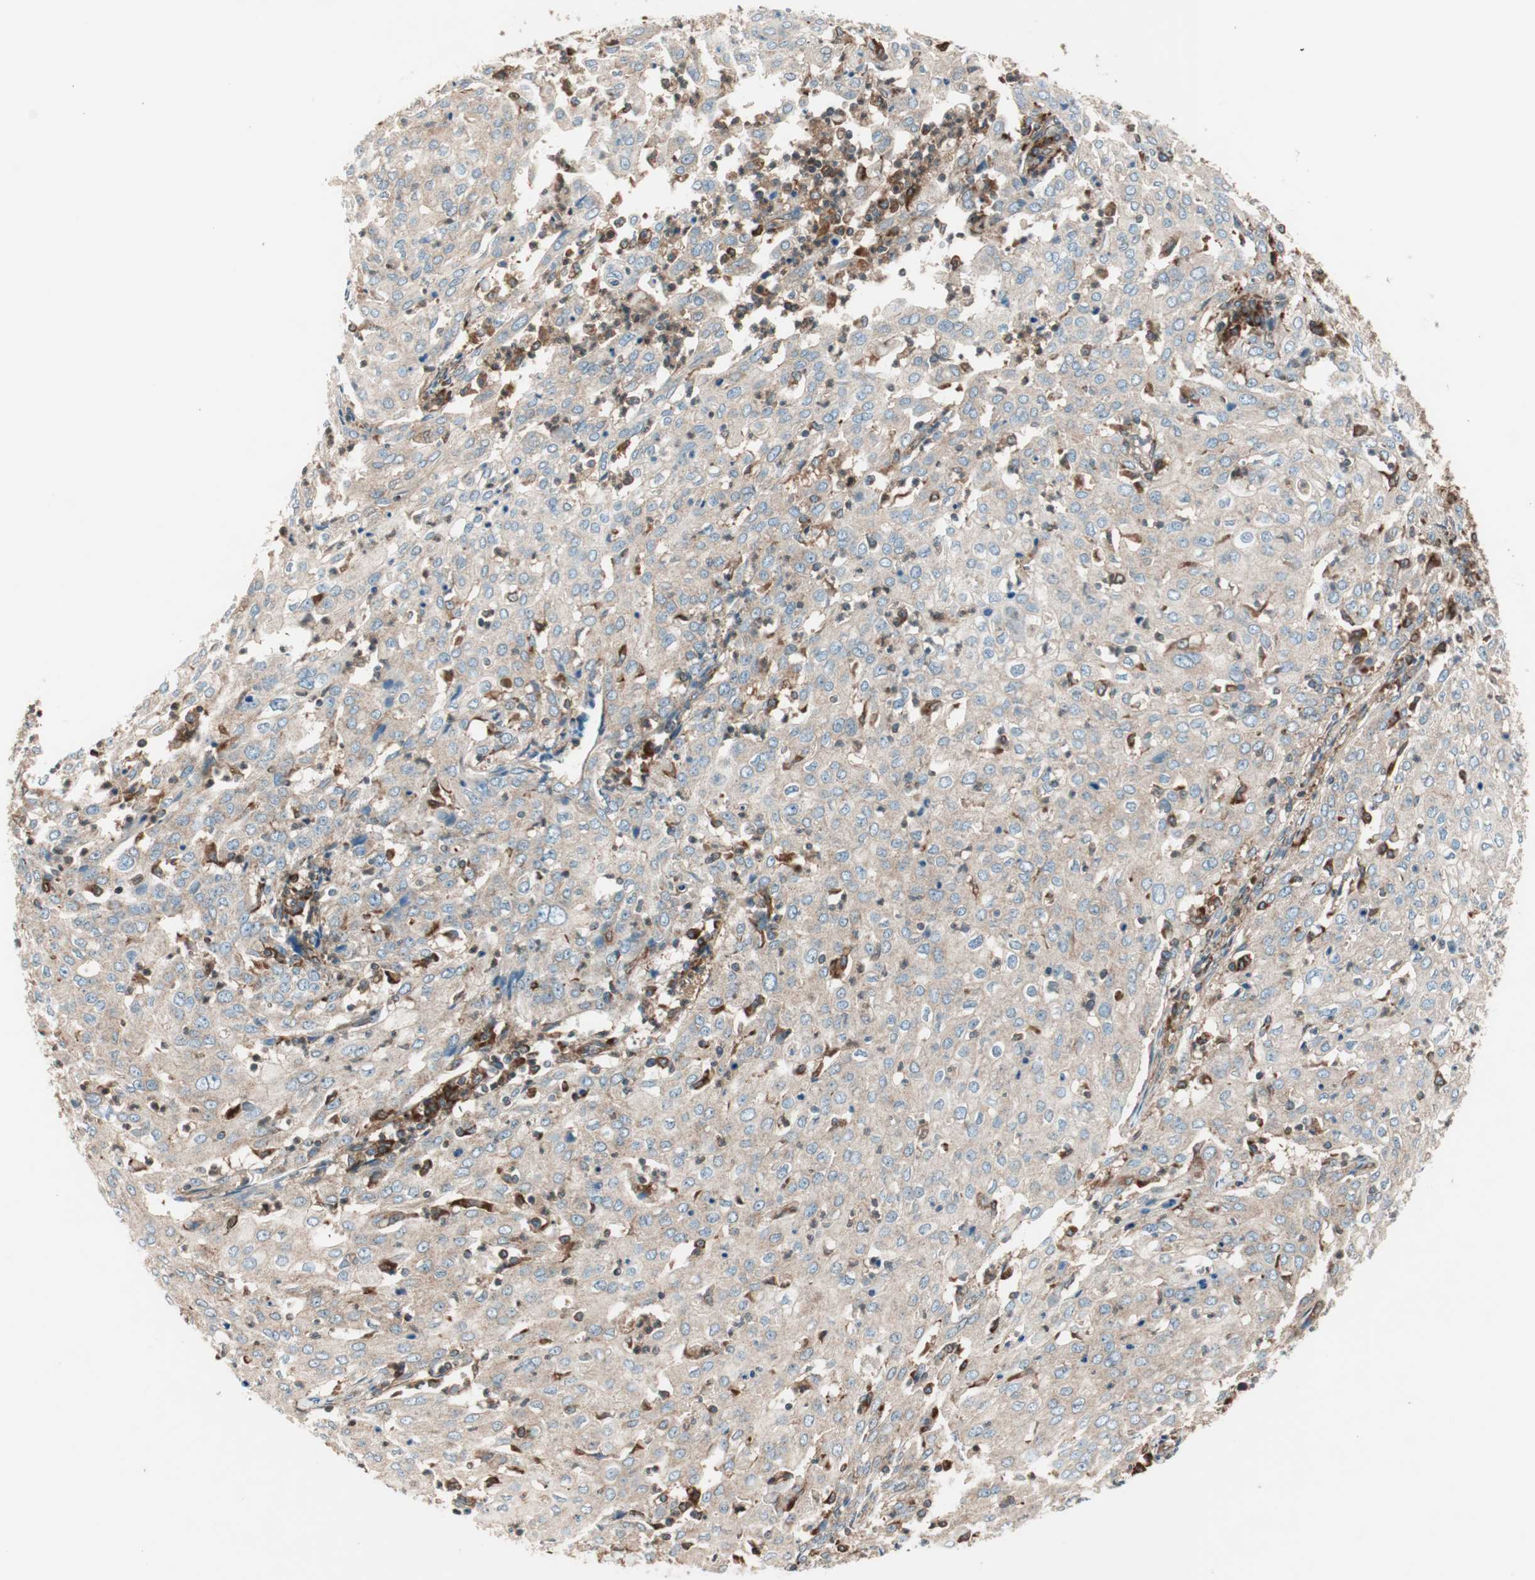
{"staining": {"intensity": "weak", "quantity": ">75%", "location": "cytoplasmic/membranous"}, "tissue": "cervical cancer", "cell_type": "Tumor cells", "image_type": "cancer", "snomed": [{"axis": "morphology", "description": "Squamous cell carcinoma, NOS"}, {"axis": "topography", "description": "Cervix"}], "caption": "Immunohistochemistry (IHC) staining of squamous cell carcinoma (cervical), which shows low levels of weak cytoplasmic/membranous expression in about >75% of tumor cells indicating weak cytoplasmic/membranous protein positivity. The staining was performed using DAB (brown) for protein detection and nuclei were counterstained in hematoxylin (blue).", "gene": "RAB5A", "patient": {"sex": "female", "age": 39}}